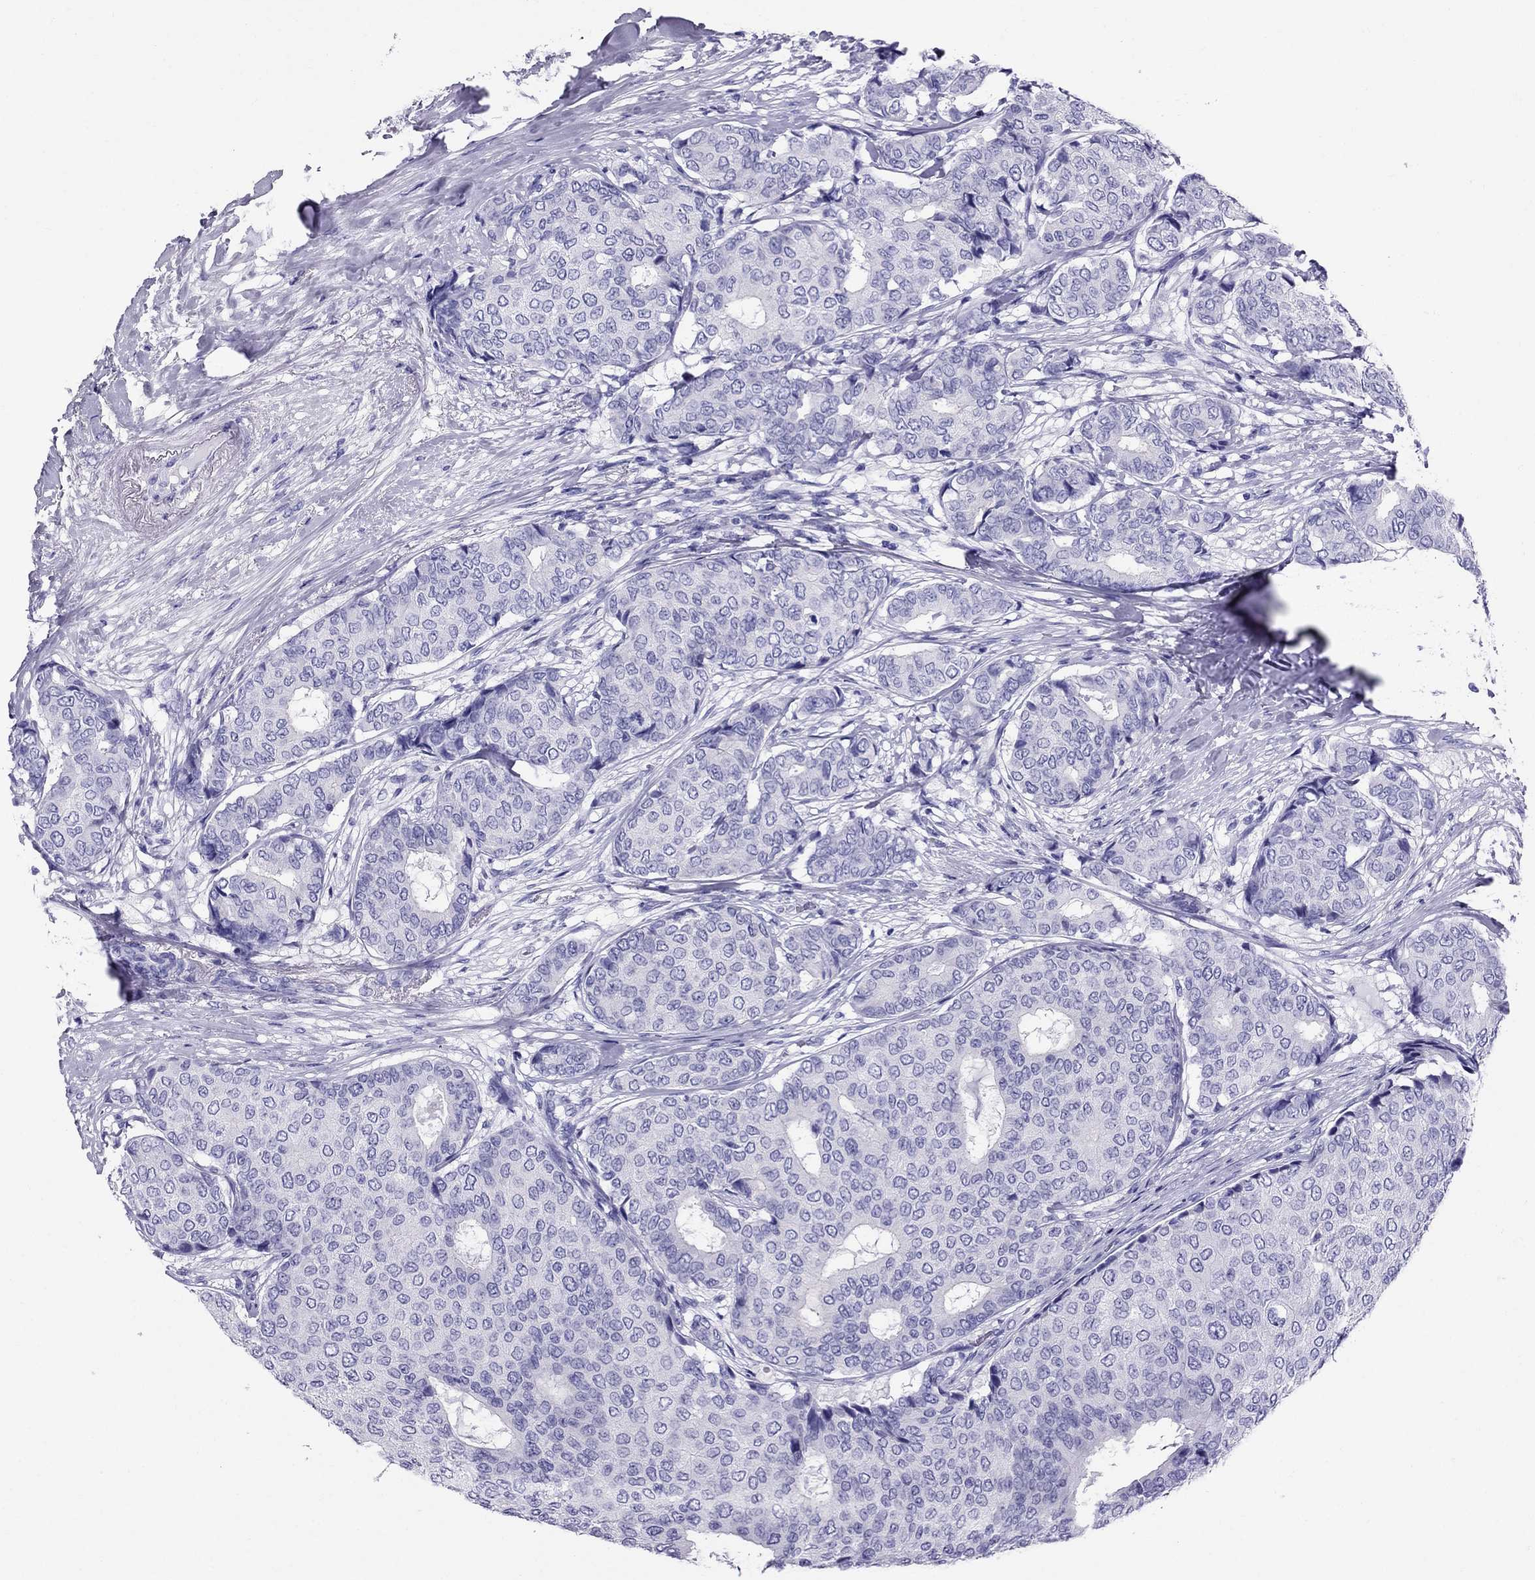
{"staining": {"intensity": "negative", "quantity": "none", "location": "none"}, "tissue": "breast cancer", "cell_type": "Tumor cells", "image_type": "cancer", "snomed": [{"axis": "morphology", "description": "Duct carcinoma"}, {"axis": "topography", "description": "Breast"}], "caption": "This micrograph is of intraductal carcinoma (breast) stained with immunohistochemistry (IHC) to label a protein in brown with the nuclei are counter-stained blue. There is no staining in tumor cells. (Immunohistochemistry, brightfield microscopy, high magnification).", "gene": "AVPR1B", "patient": {"sex": "female", "age": 75}}